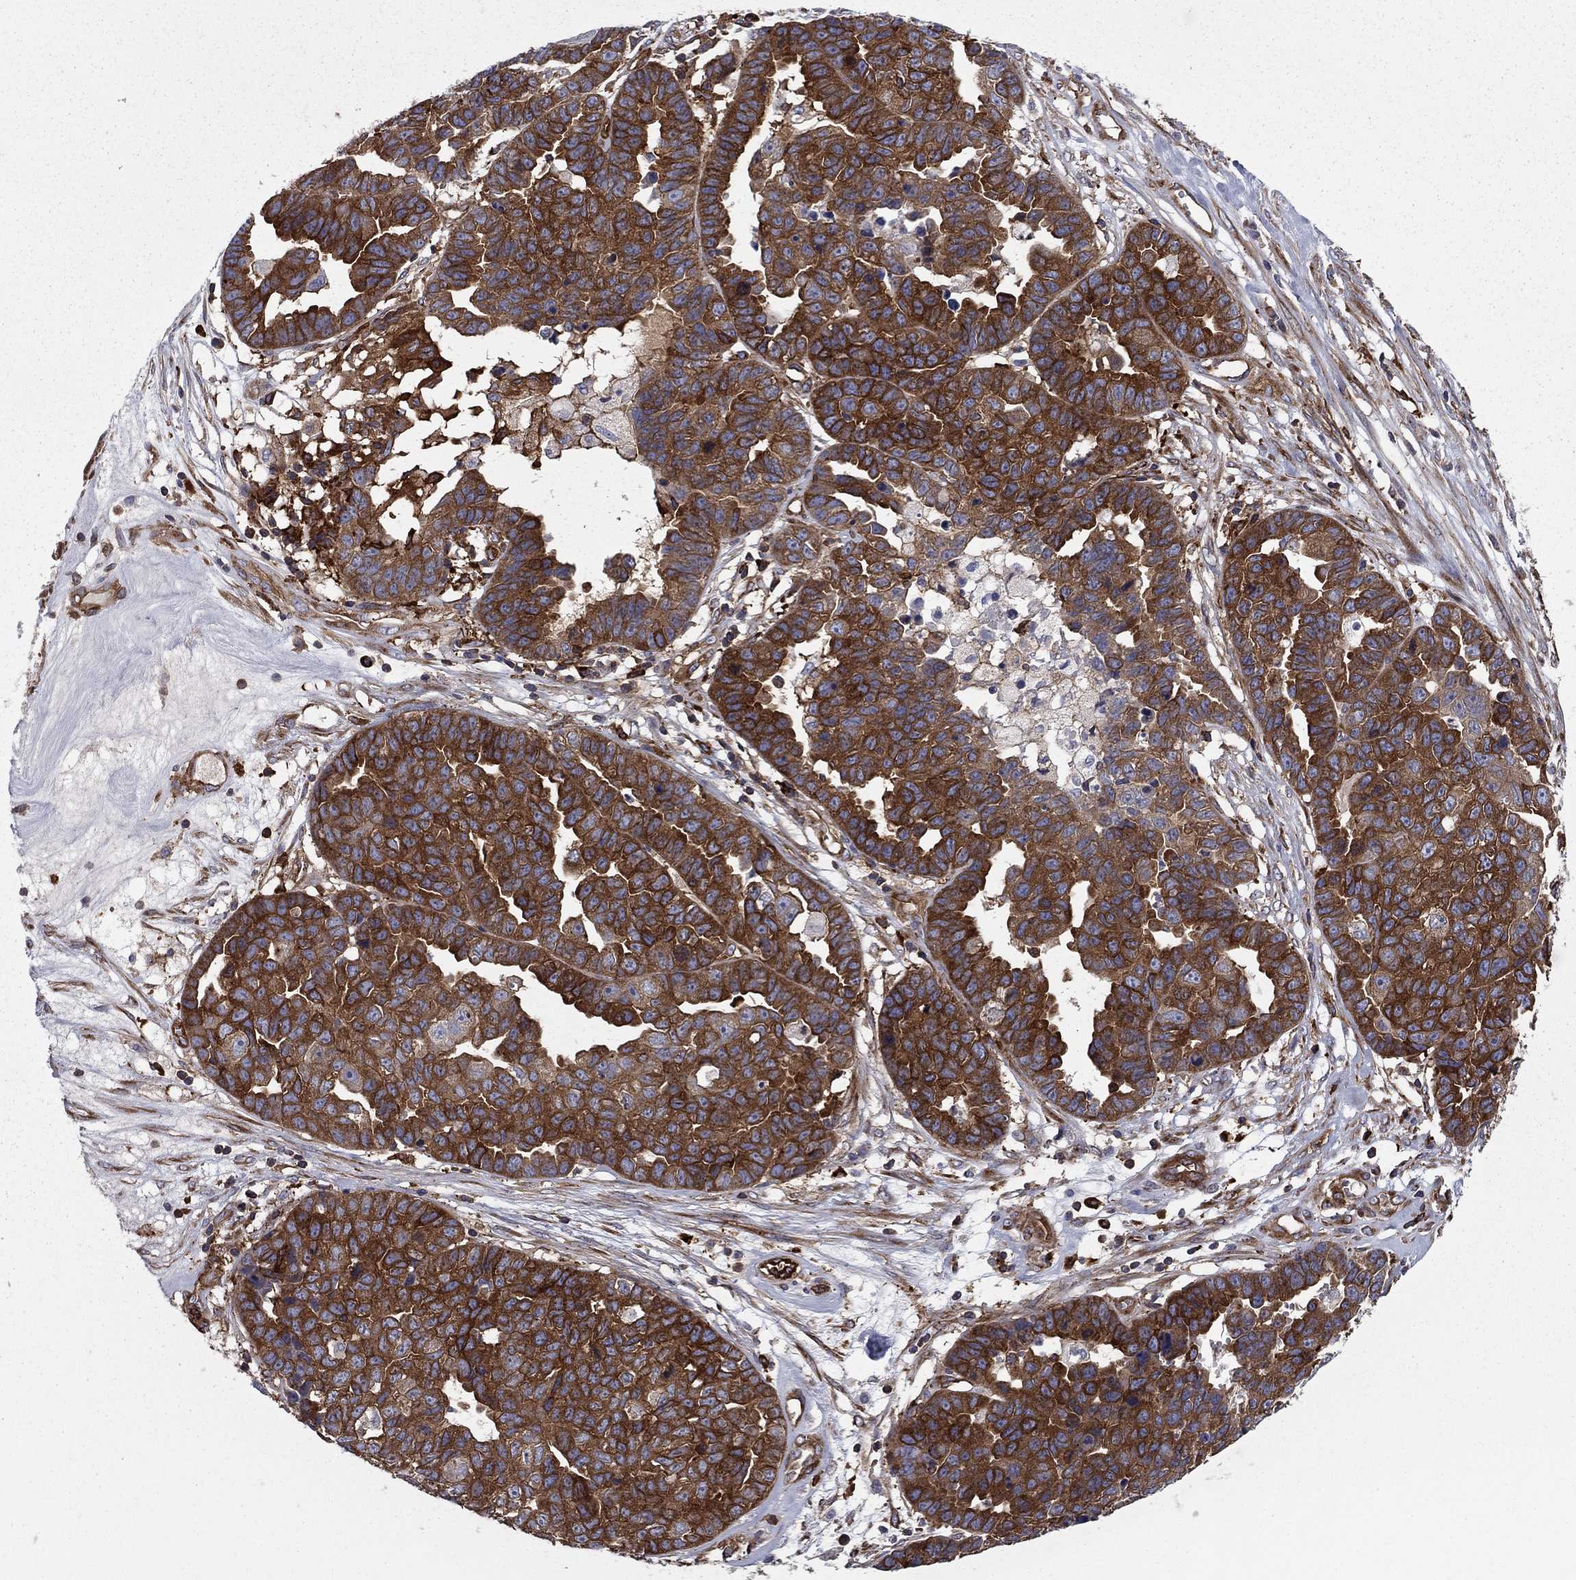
{"staining": {"intensity": "strong", "quantity": ">75%", "location": "cytoplasmic/membranous"}, "tissue": "ovarian cancer", "cell_type": "Tumor cells", "image_type": "cancer", "snomed": [{"axis": "morphology", "description": "Cystadenocarcinoma, serous, NOS"}, {"axis": "topography", "description": "Ovary"}], "caption": "The image reveals immunohistochemical staining of ovarian serous cystadenocarcinoma. There is strong cytoplasmic/membranous positivity is seen in about >75% of tumor cells.", "gene": "EHBP1L1", "patient": {"sex": "female", "age": 87}}